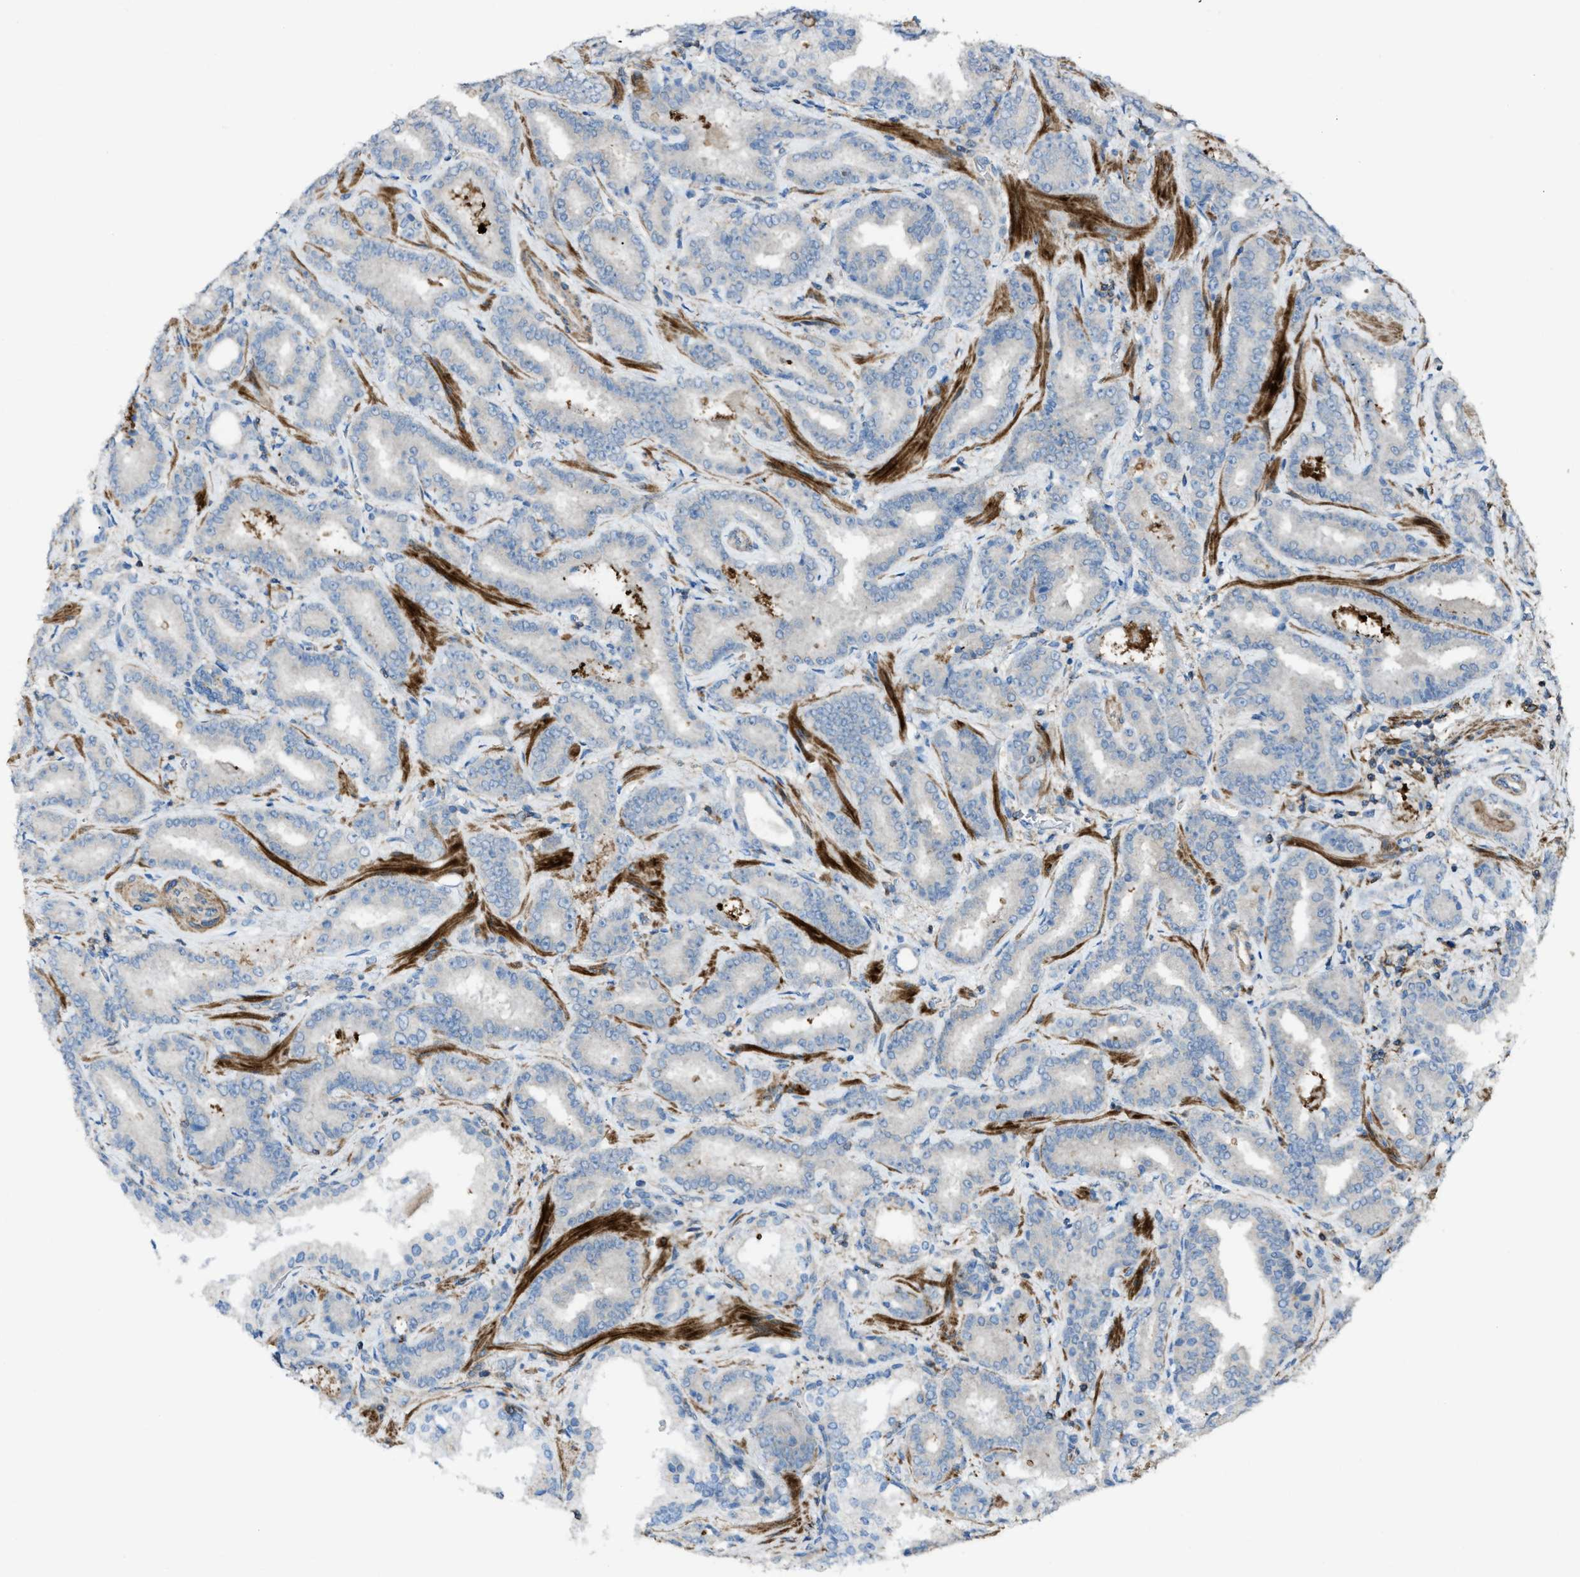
{"staining": {"intensity": "negative", "quantity": "none", "location": "none"}, "tissue": "prostate cancer", "cell_type": "Tumor cells", "image_type": "cancer", "snomed": [{"axis": "morphology", "description": "Adenocarcinoma, Low grade"}, {"axis": "topography", "description": "Prostate"}], "caption": "Immunohistochemistry (IHC) of human prostate cancer reveals no staining in tumor cells. (Brightfield microscopy of DAB (3,3'-diaminobenzidine) immunohistochemistry (IHC) at high magnification).", "gene": "NCK2", "patient": {"sex": "male", "age": 60}}